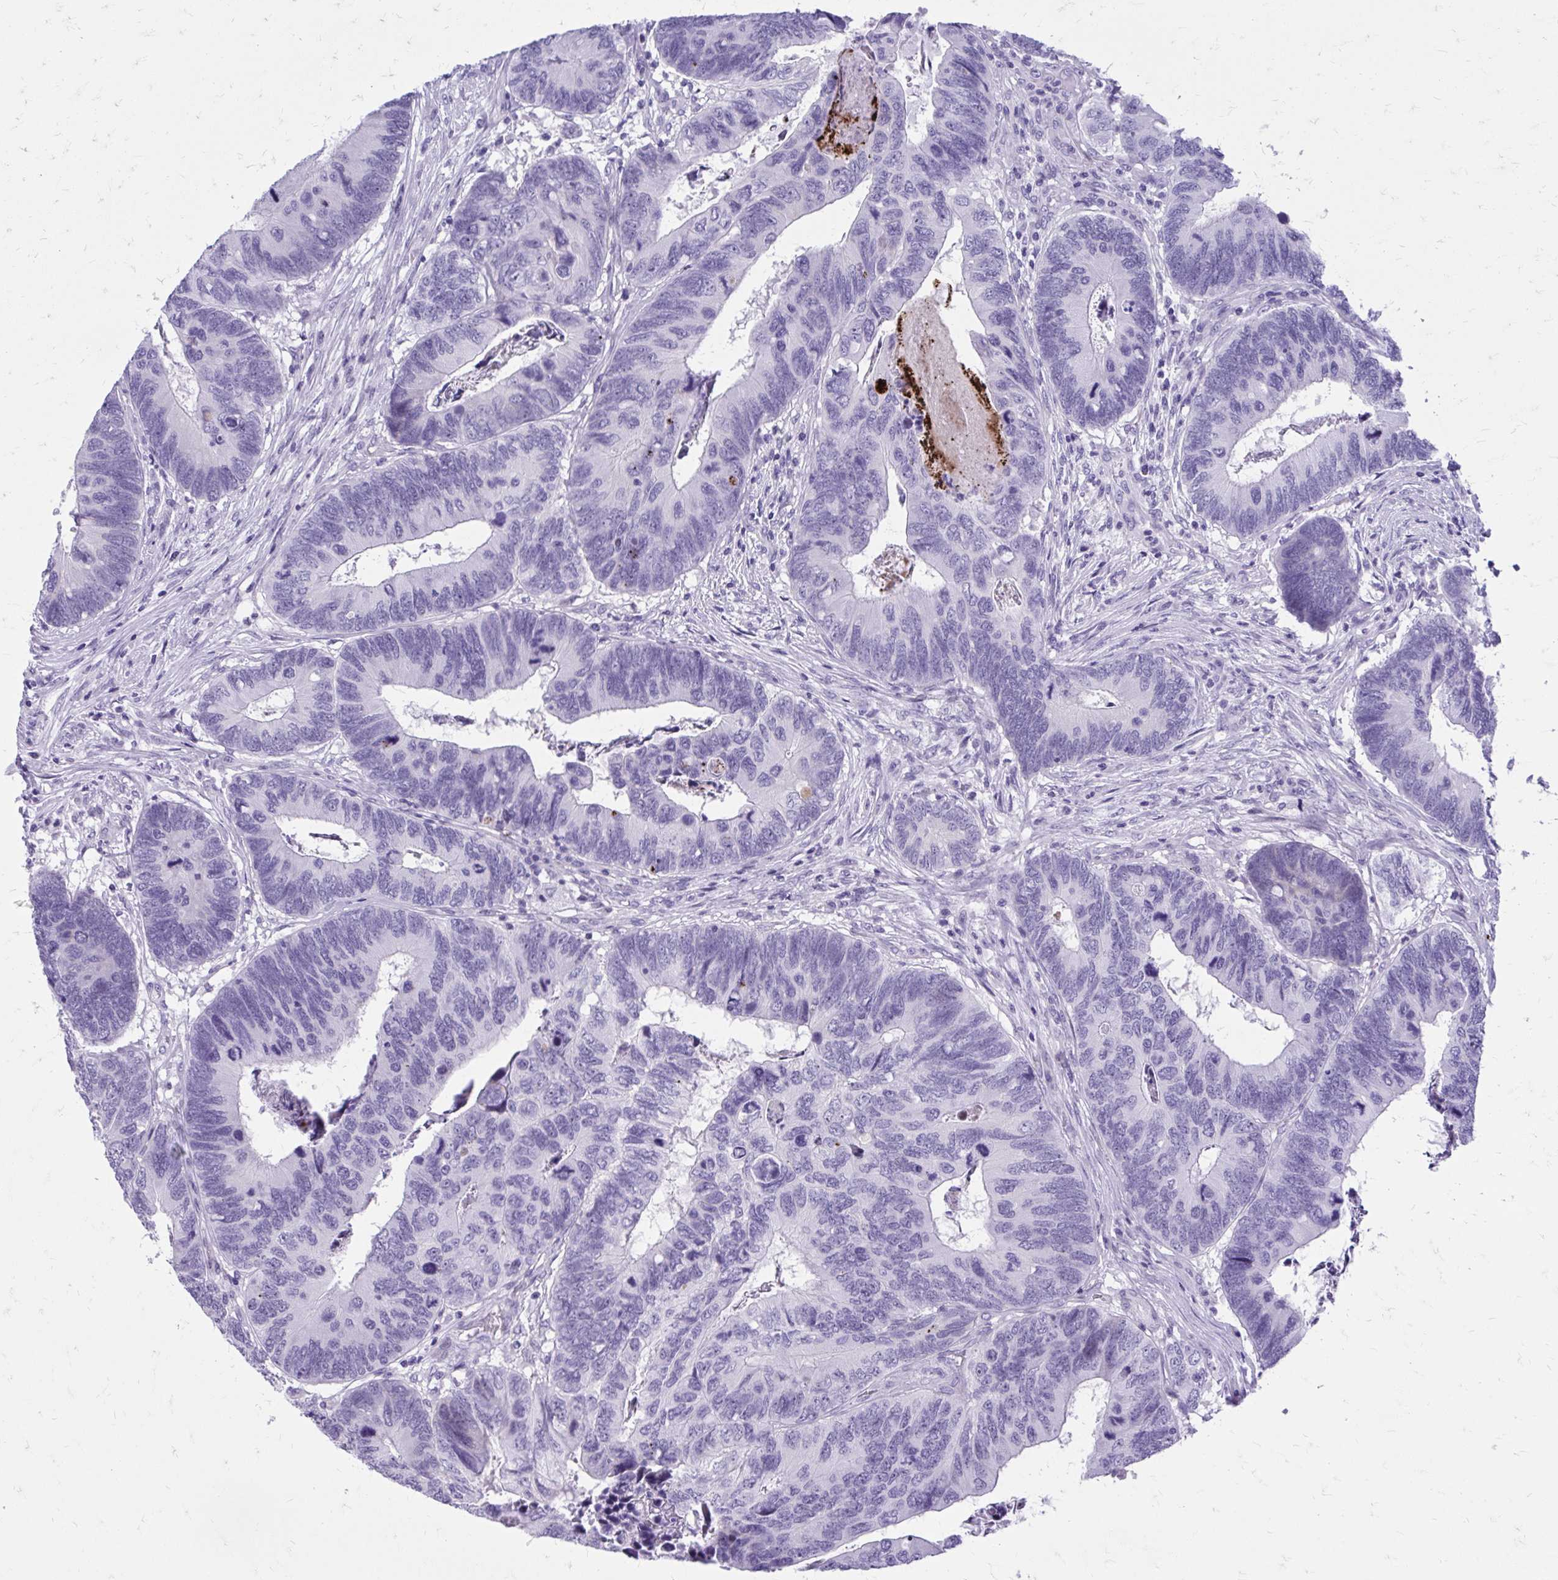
{"staining": {"intensity": "negative", "quantity": "none", "location": "none"}, "tissue": "colorectal cancer", "cell_type": "Tumor cells", "image_type": "cancer", "snomed": [{"axis": "morphology", "description": "Adenocarcinoma, NOS"}, {"axis": "topography", "description": "Colon"}], "caption": "Protein analysis of colorectal cancer (adenocarcinoma) shows no significant positivity in tumor cells.", "gene": "LCN15", "patient": {"sex": "female", "age": 67}}